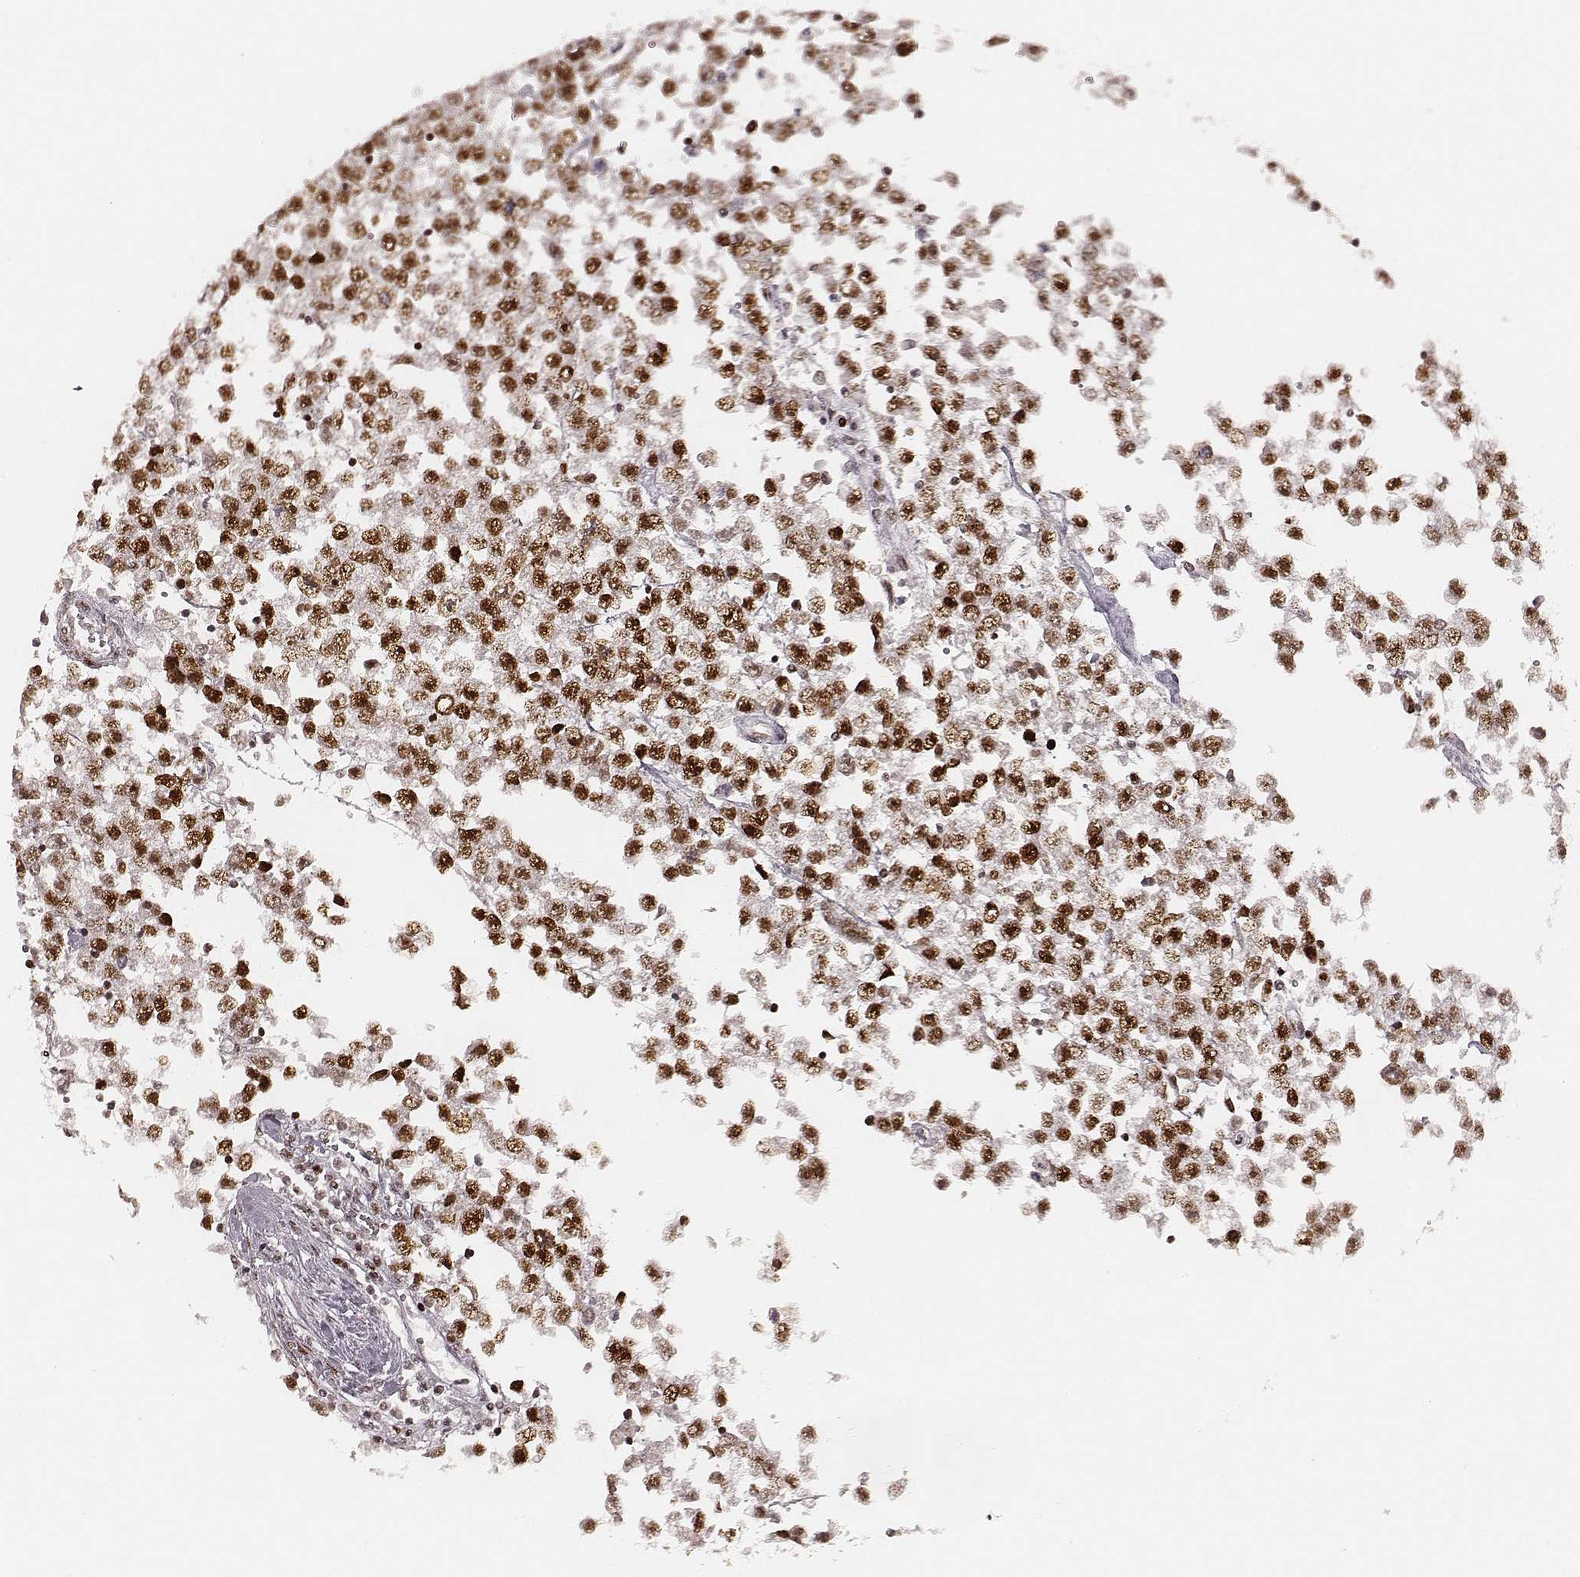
{"staining": {"intensity": "strong", "quantity": ">75%", "location": "nuclear"}, "tissue": "testis cancer", "cell_type": "Tumor cells", "image_type": "cancer", "snomed": [{"axis": "morphology", "description": "Seminoma, NOS"}, {"axis": "topography", "description": "Testis"}], "caption": "Immunohistochemistry (IHC) (DAB (3,3'-diaminobenzidine)) staining of human testis seminoma exhibits strong nuclear protein positivity in about >75% of tumor cells. The protein of interest is shown in brown color, while the nuclei are stained blue.", "gene": "HNRNPC", "patient": {"sex": "male", "age": 34}}